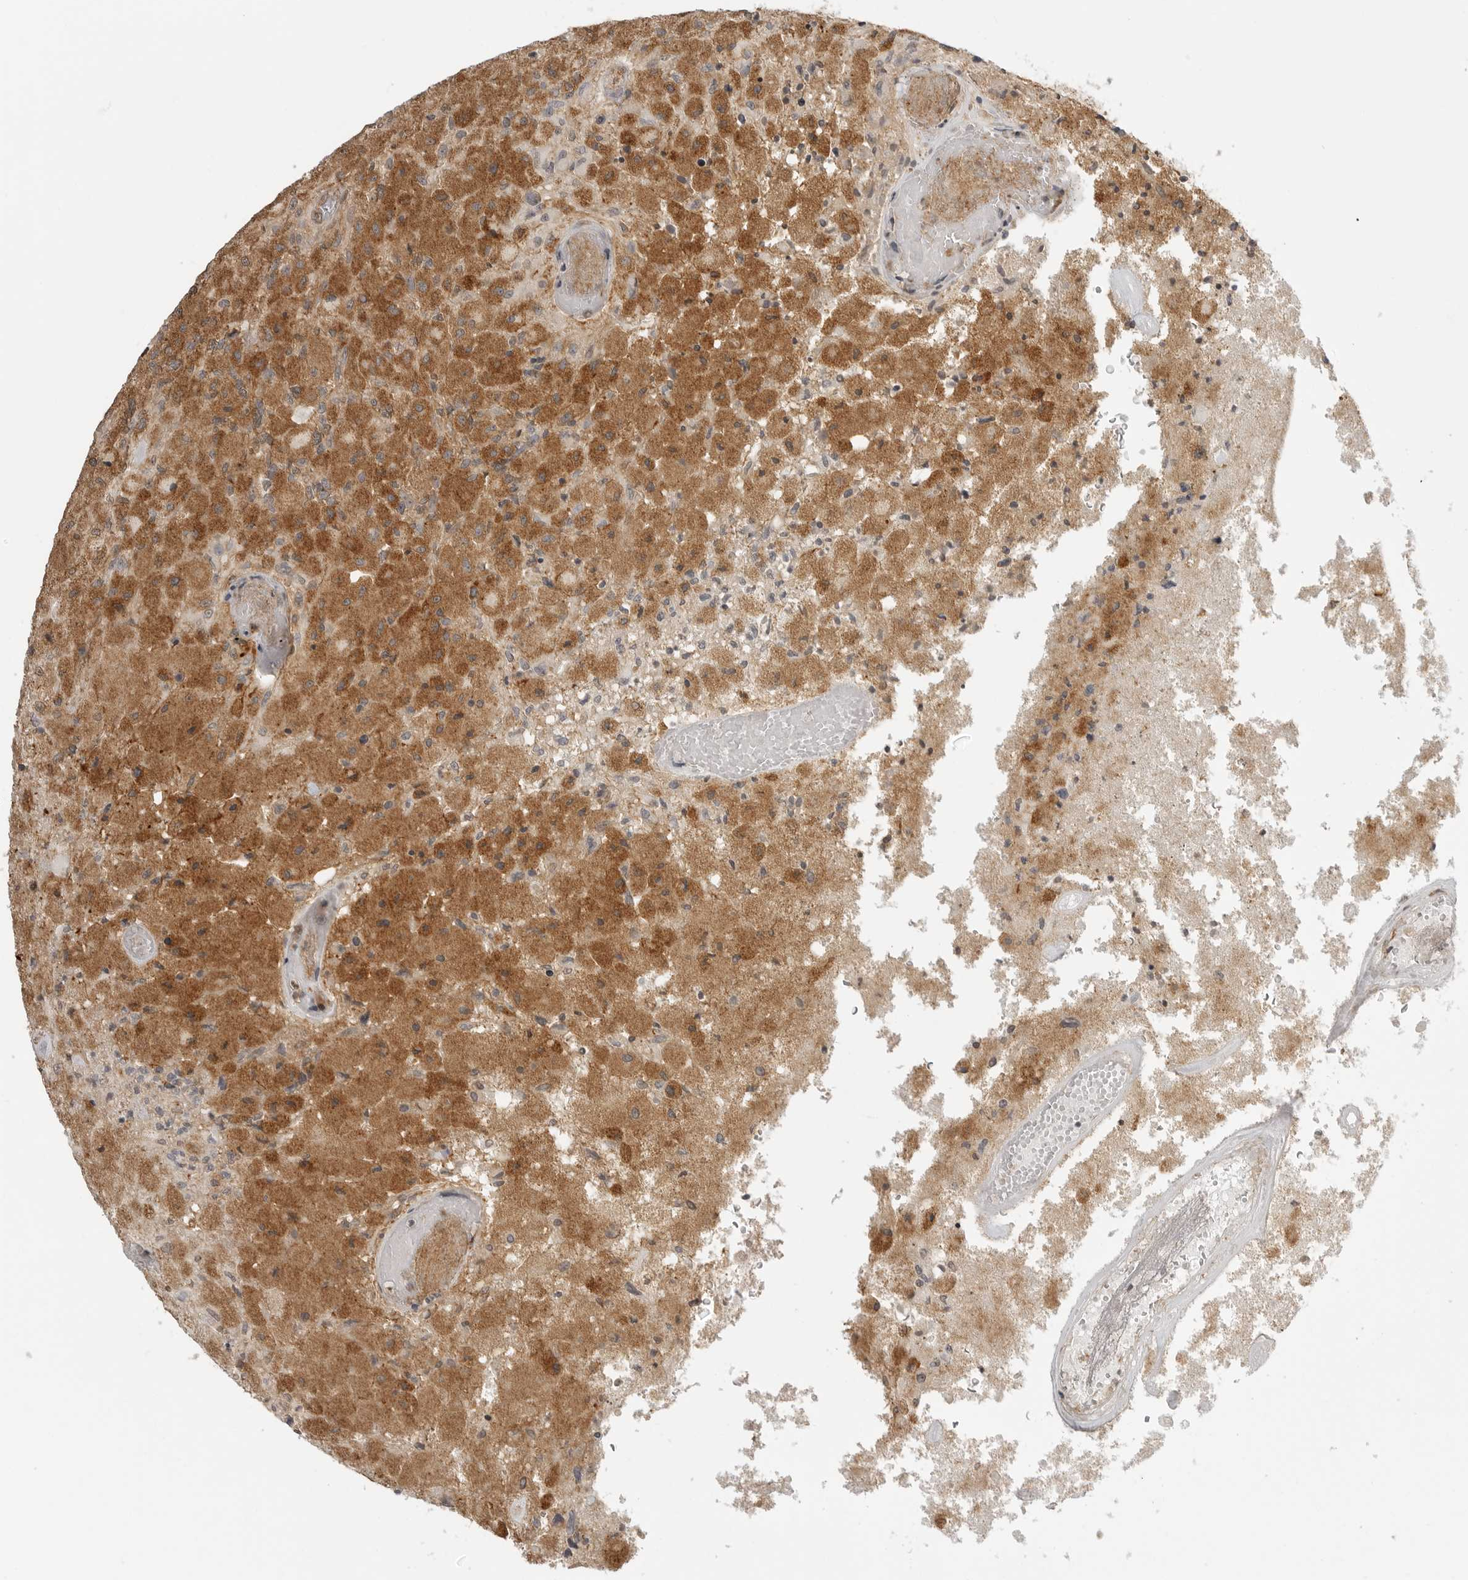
{"staining": {"intensity": "moderate", "quantity": ">75%", "location": "cytoplasmic/membranous"}, "tissue": "glioma", "cell_type": "Tumor cells", "image_type": "cancer", "snomed": [{"axis": "morphology", "description": "Normal tissue, NOS"}, {"axis": "morphology", "description": "Glioma, malignant, High grade"}, {"axis": "topography", "description": "Cerebral cortex"}], "caption": "Tumor cells show medium levels of moderate cytoplasmic/membranous expression in about >75% of cells in human glioma.", "gene": "GPC2", "patient": {"sex": "male", "age": 77}}